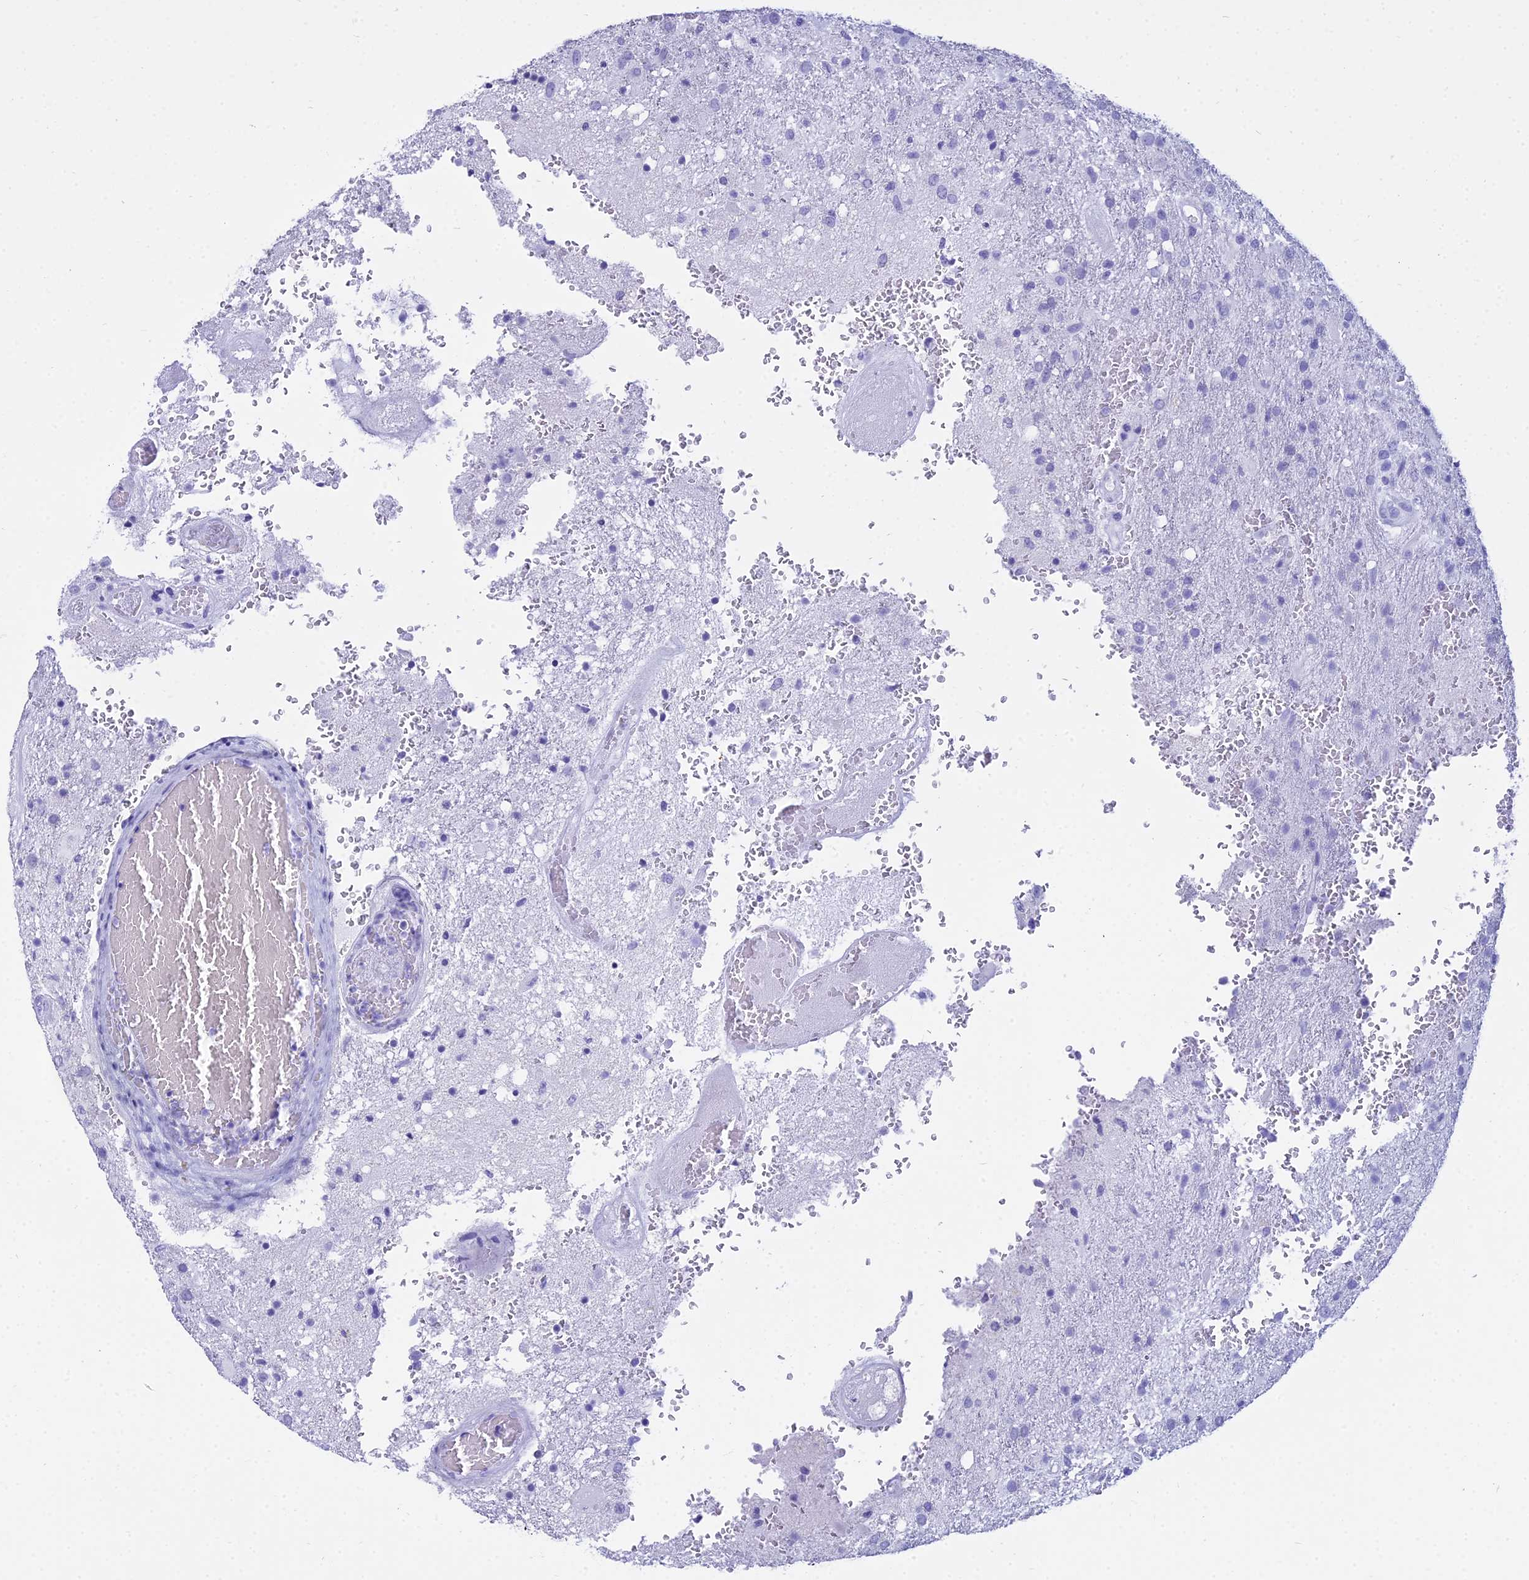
{"staining": {"intensity": "negative", "quantity": "none", "location": "none"}, "tissue": "glioma", "cell_type": "Tumor cells", "image_type": "cancer", "snomed": [{"axis": "morphology", "description": "Glioma, malignant, High grade"}, {"axis": "topography", "description": "Brain"}], "caption": "Tumor cells are negative for protein expression in human glioma.", "gene": "ZNF442", "patient": {"sex": "female", "age": 74}}